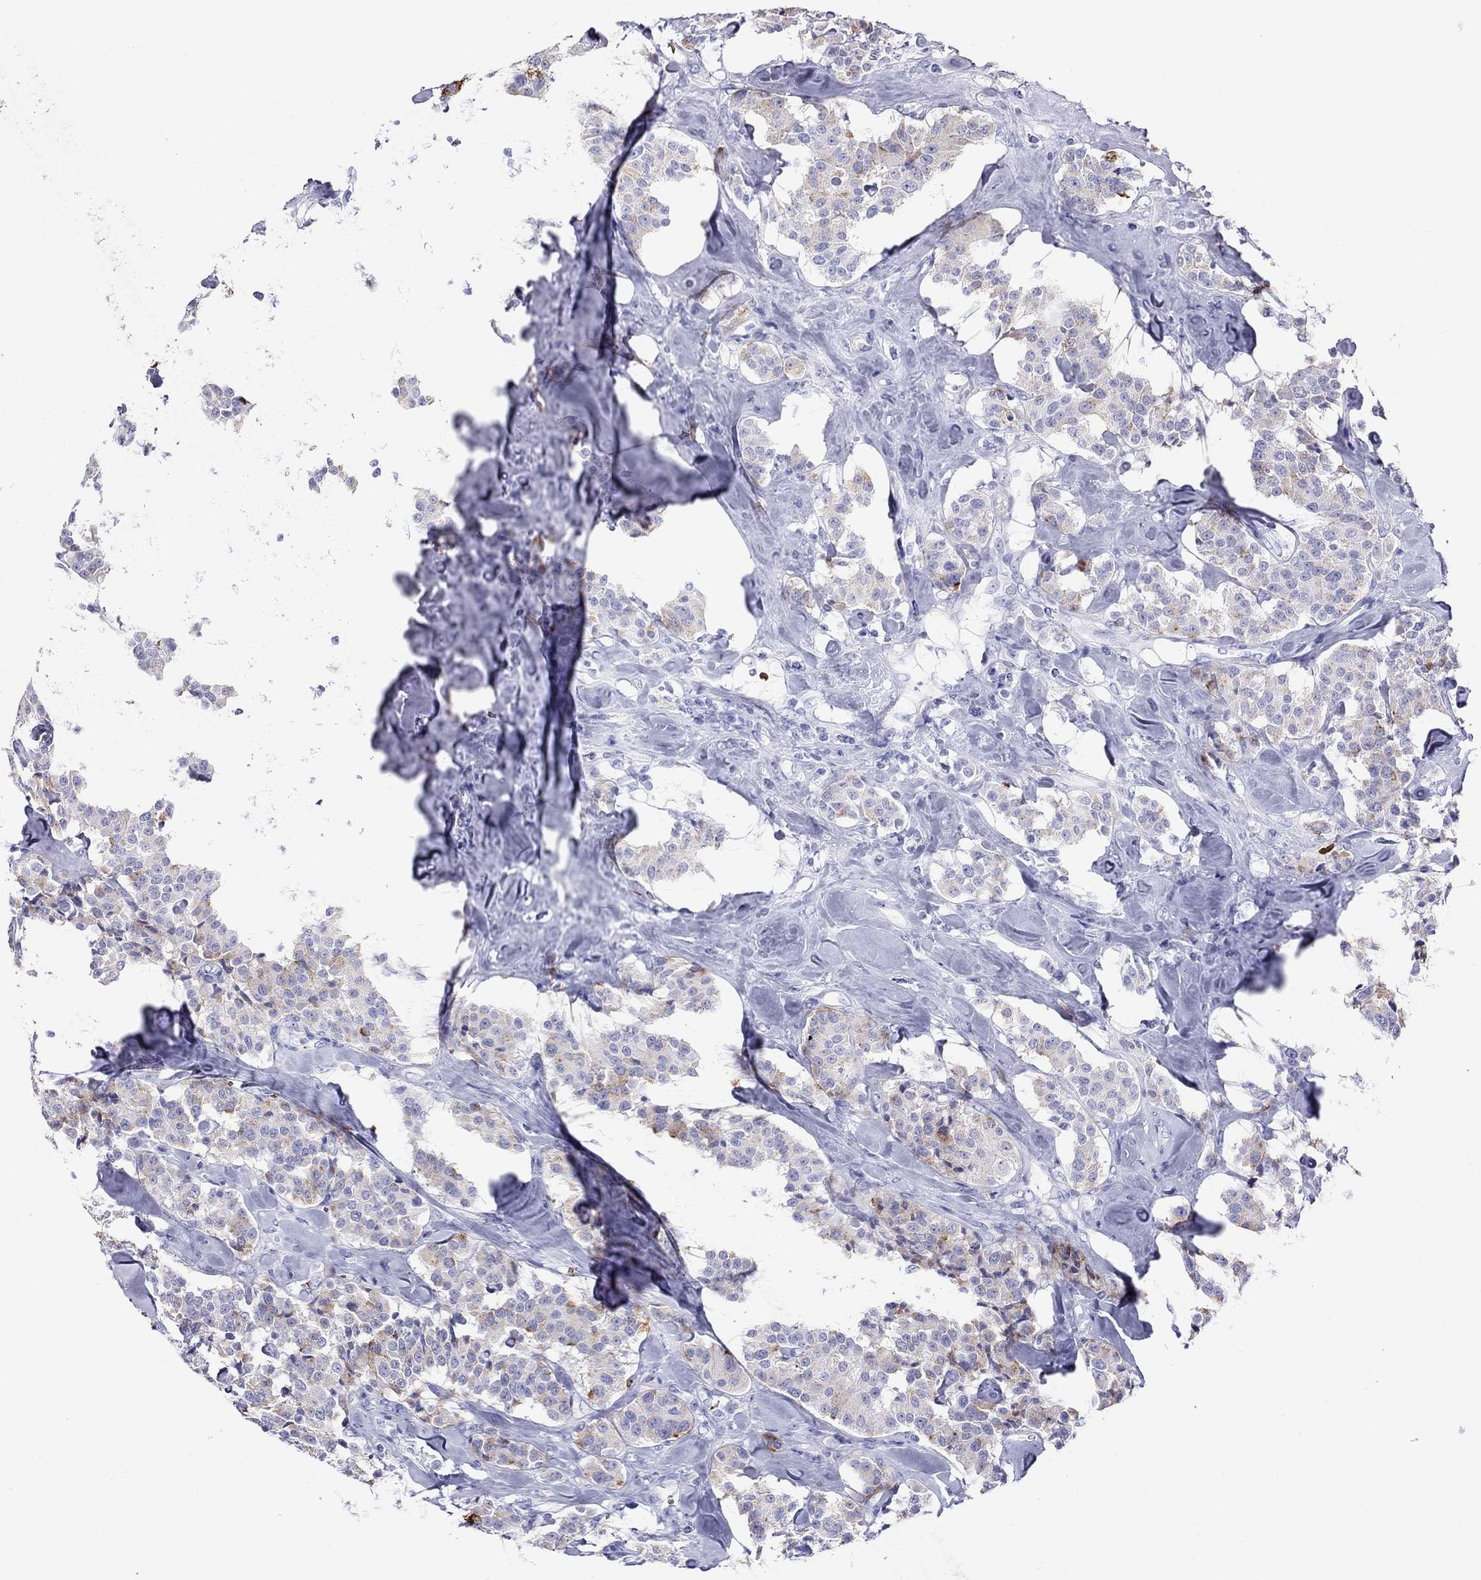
{"staining": {"intensity": "moderate", "quantity": "<25%", "location": "cytoplasmic/membranous"}, "tissue": "carcinoid", "cell_type": "Tumor cells", "image_type": "cancer", "snomed": [{"axis": "morphology", "description": "Carcinoid, malignant, NOS"}, {"axis": "topography", "description": "Pancreas"}], "caption": "This micrograph exhibits immunohistochemistry (IHC) staining of malignant carcinoid, with low moderate cytoplasmic/membranous positivity in approximately <25% of tumor cells.", "gene": "PTPRN", "patient": {"sex": "male", "age": 41}}